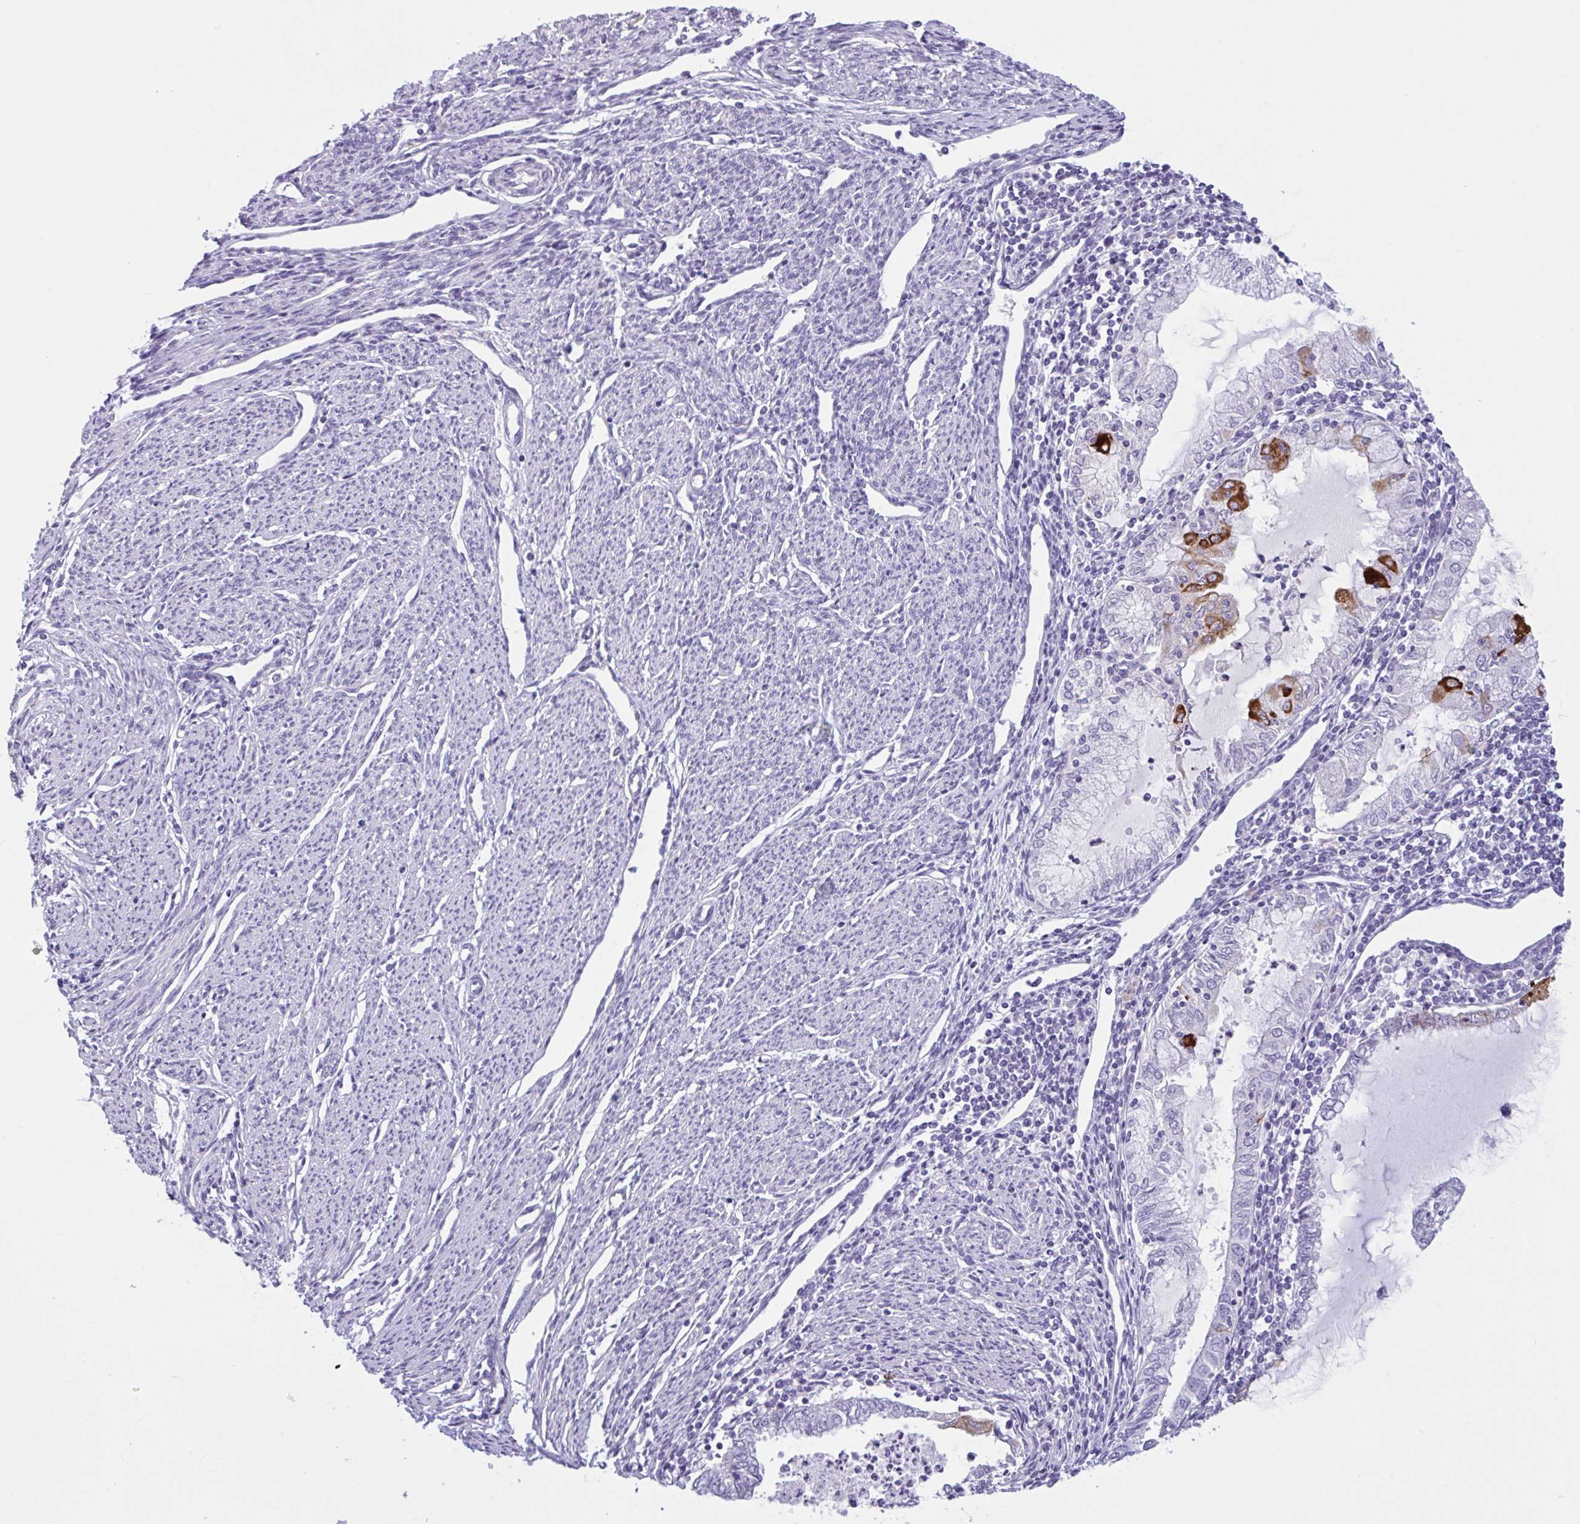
{"staining": {"intensity": "strong", "quantity": "<25%", "location": "cytoplasmic/membranous"}, "tissue": "endometrial cancer", "cell_type": "Tumor cells", "image_type": "cancer", "snomed": [{"axis": "morphology", "description": "Adenocarcinoma, NOS"}, {"axis": "topography", "description": "Endometrium"}], "caption": "Strong cytoplasmic/membranous positivity is appreciated in approximately <25% of tumor cells in endometrial cancer. (IHC, brightfield microscopy, high magnification).", "gene": "CTSE", "patient": {"sex": "female", "age": 79}}